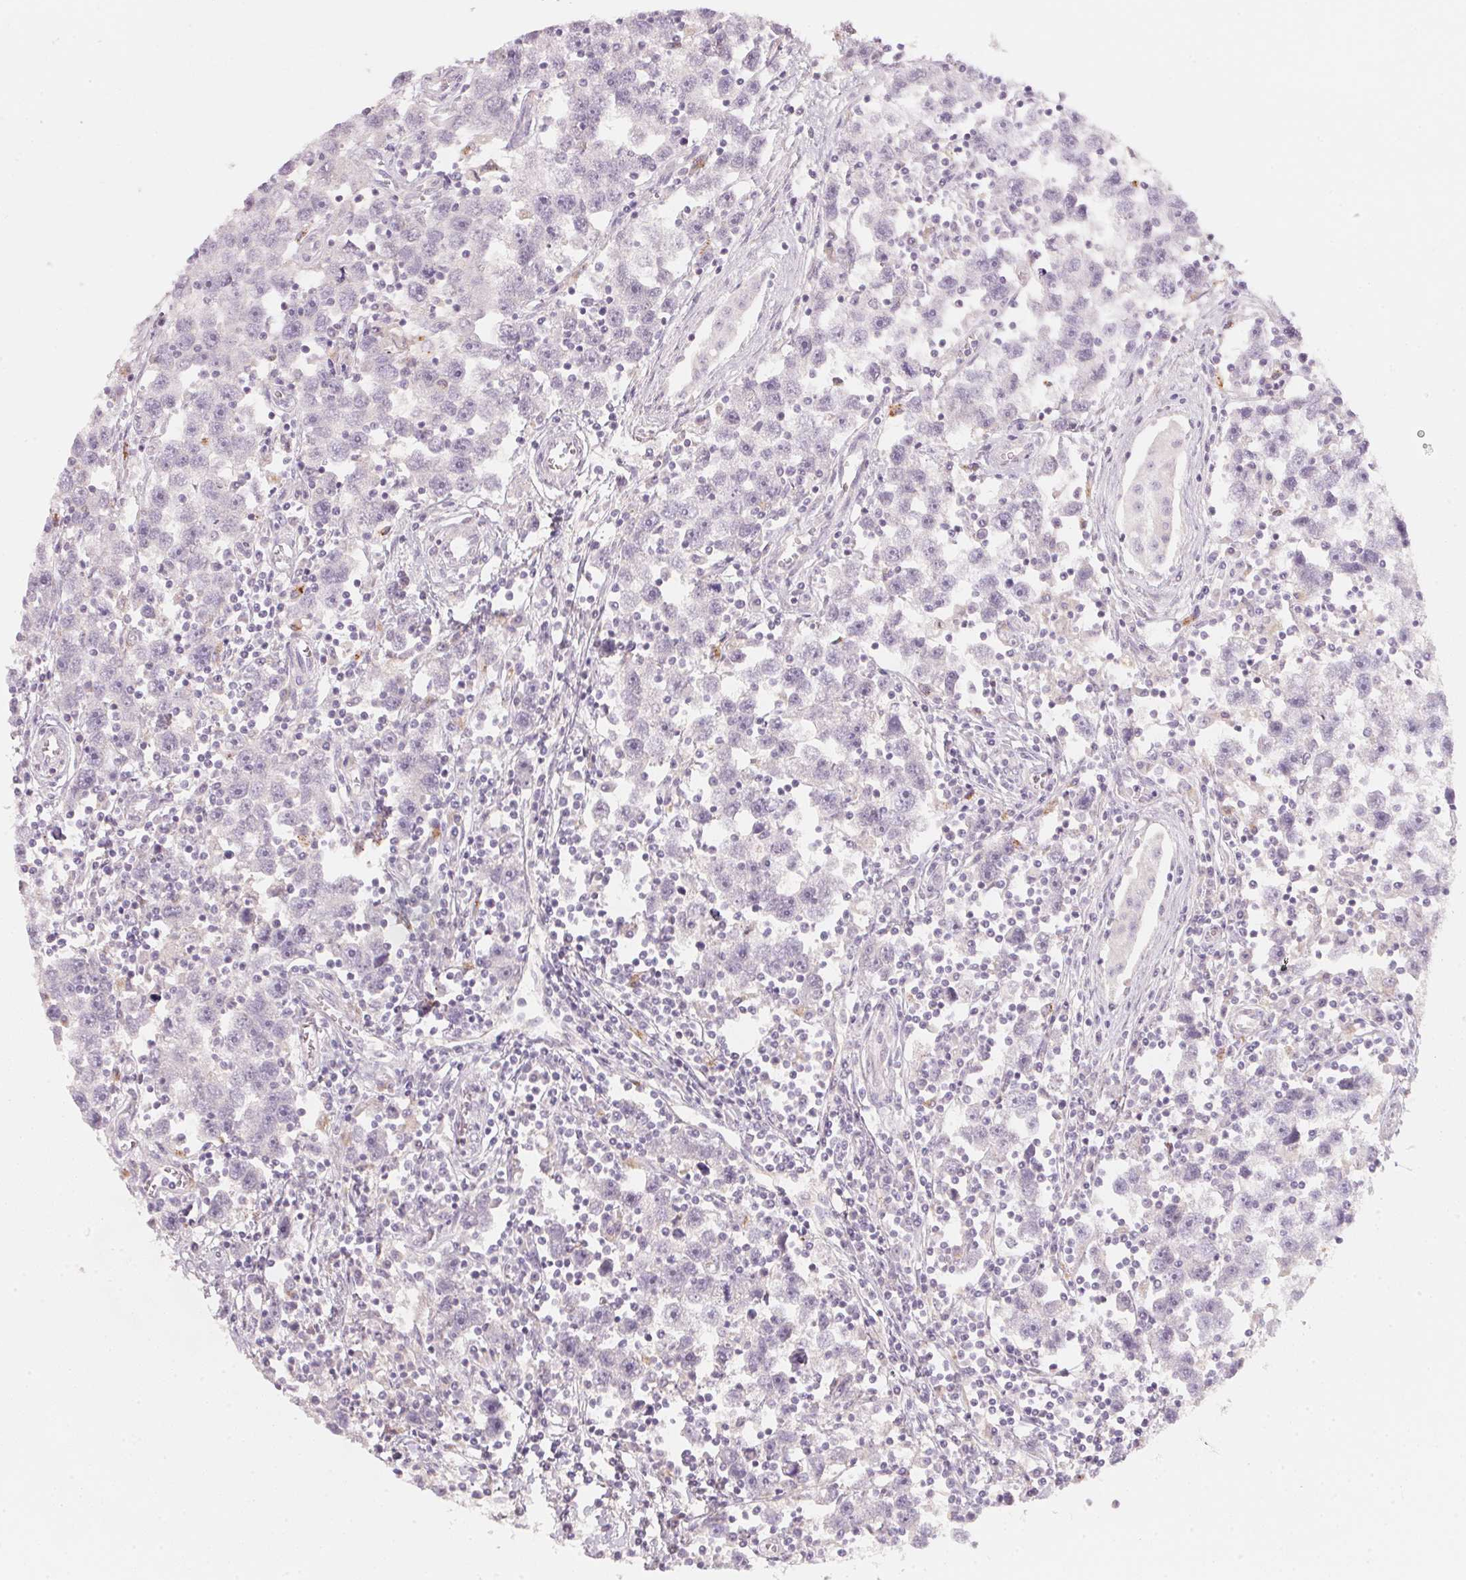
{"staining": {"intensity": "negative", "quantity": "none", "location": "none"}, "tissue": "testis cancer", "cell_type": "Tumor cells", "image_type": "cancer", "snomed": [{"axis": "morphology", "description": "Seminoma, NOS"}, {"axis": "topography", "description": "Testis"}], "caption": "A high-resolution photomicrograph shows immunohistochemistry staining of testis cancer (seminoma), which displays no significant positivity in tumor cells.", "gene": "TREH", "patient": {"sex": "male", "age": 30}}